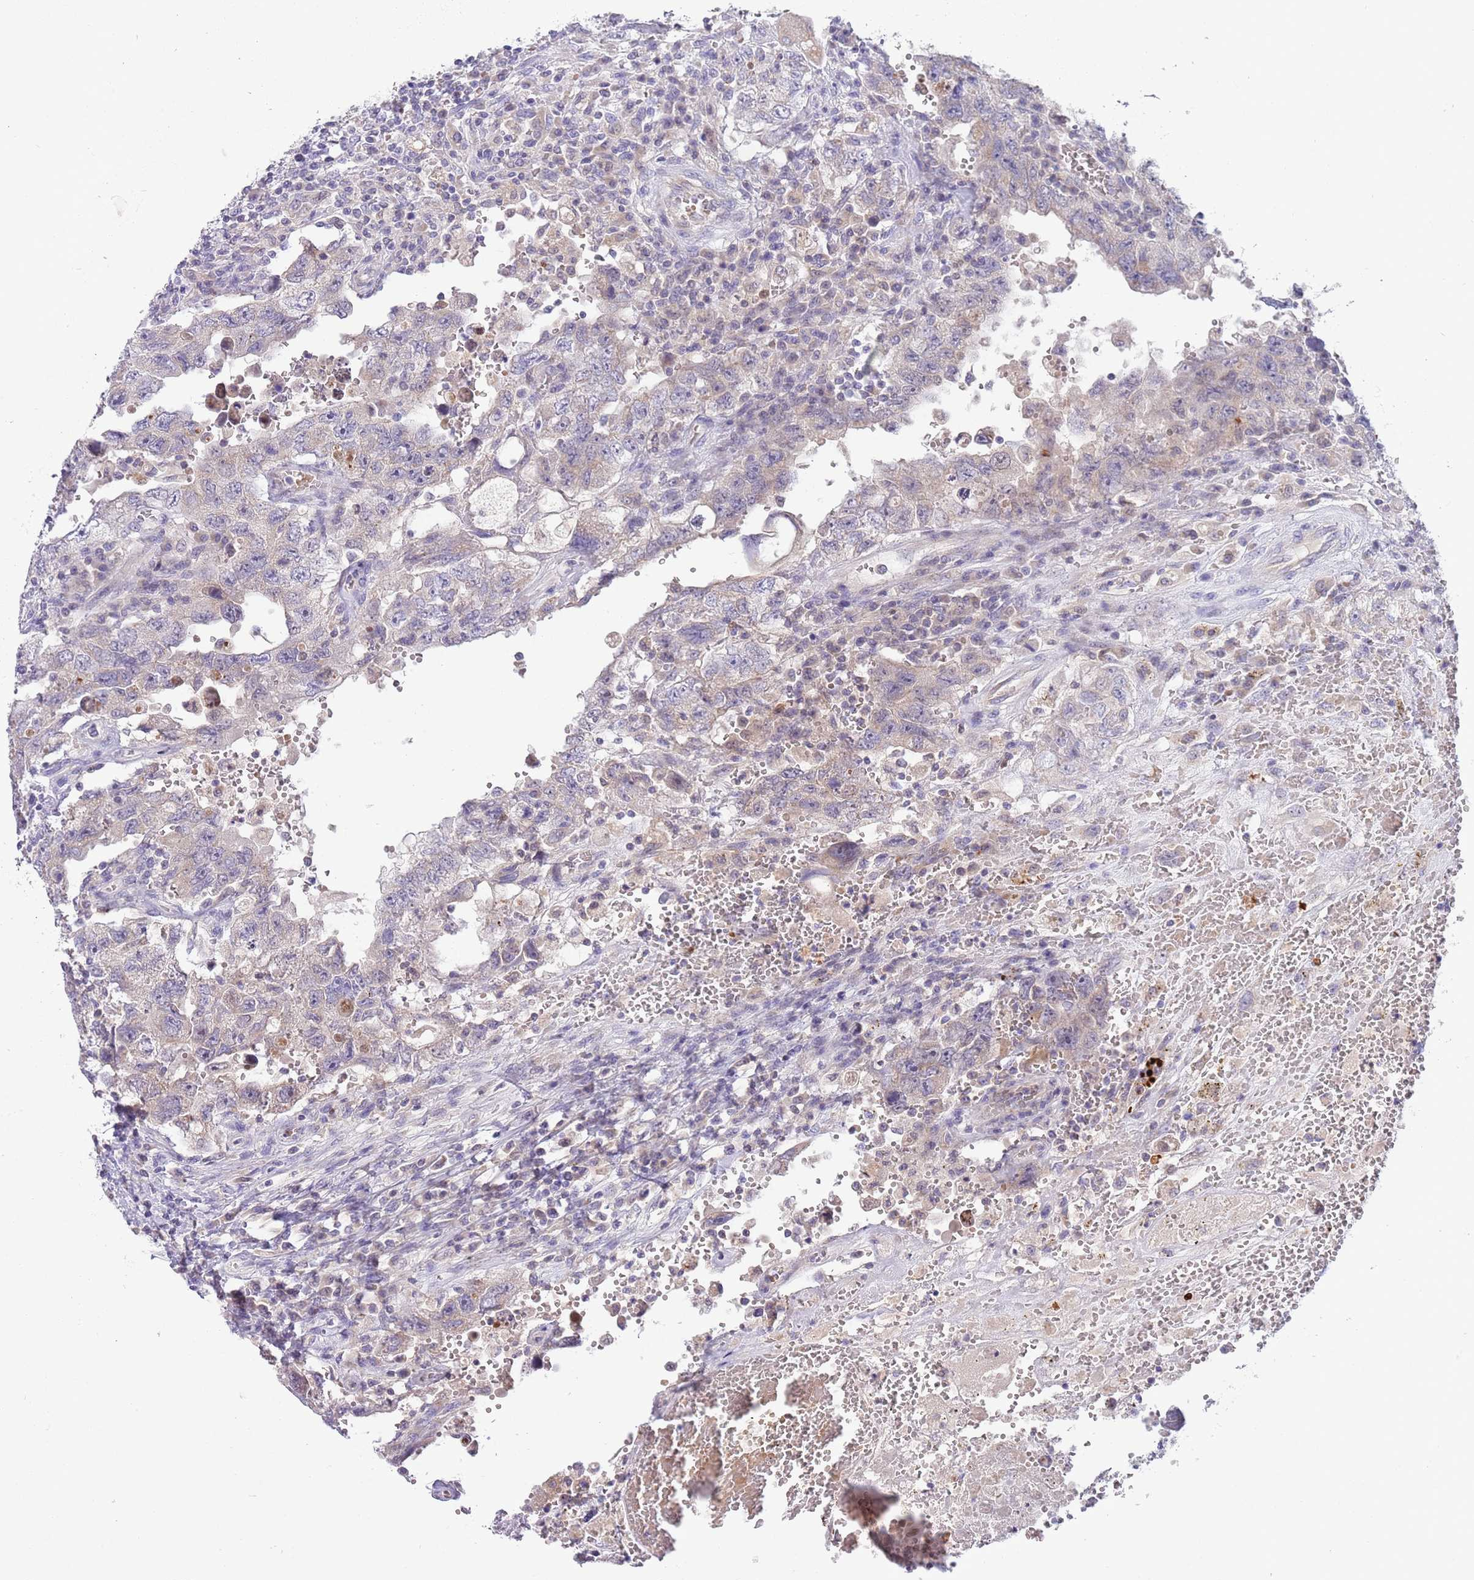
{"staining": {"intensity": "weak", "quantity": "<25%", "location": "cytoplasmic/membranous"}, "tissue": "testis cancer", "cell_type": "Tumor cells", "image_type": "cancer", "snomed": [{"axis": "morphology", "description": "Carcinoma, Embryonal, NOS"}, {"axis": "topography", "description": "Testis"}], "caption": "Tumor cells show no significant protein expression in testis cancer. The staining is performed using DAB brown chromogen with nuclei counter-stained in using hematoxylin.", "gene": "DDHD1", "patient": {"sex": "male", "age": 26}}